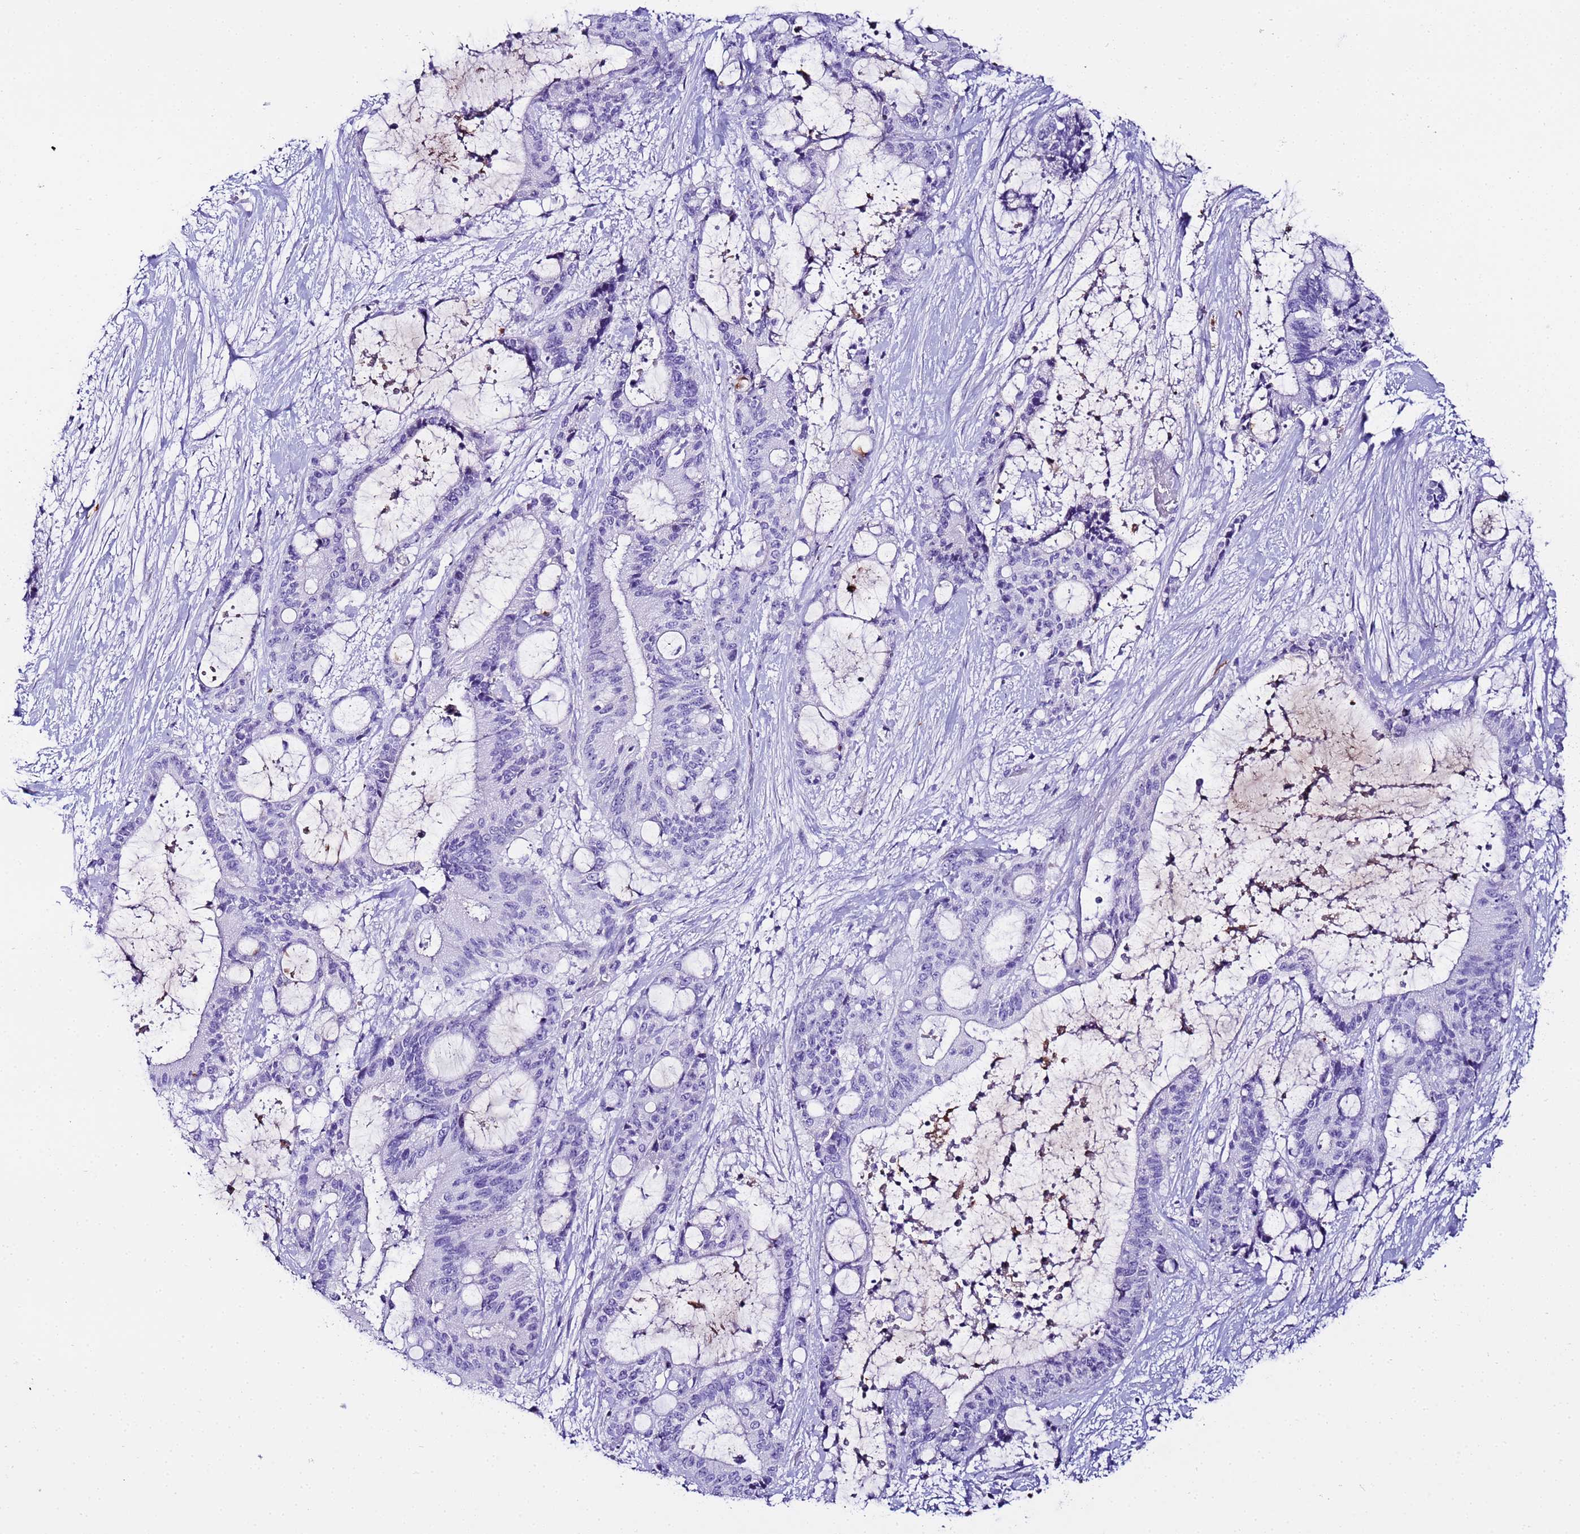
{"staining": {"intensity": "negative", "quantity": "none", "location": "none"}, "tissue": "liver cancer", "cell_type": "Tumor cells", "image_type": "cancer", "snomed": [{"axis": "morphology", "description": "Normal tissue, NOS"}, {"axis": "morphology", "description": "Cholangiocarcinoma"}, {"axis": "topography", "description": "Liver"}, {"axis": "topography", "description": "Peripheral nerve tissue"}], "caption": "This is an immunohistochemistry micrograph of human liver cholangiocarcinoma. There is no staining in tumor cells.", "gene": "CFHR2", "patient": {"sex": "female", "age": 73}}